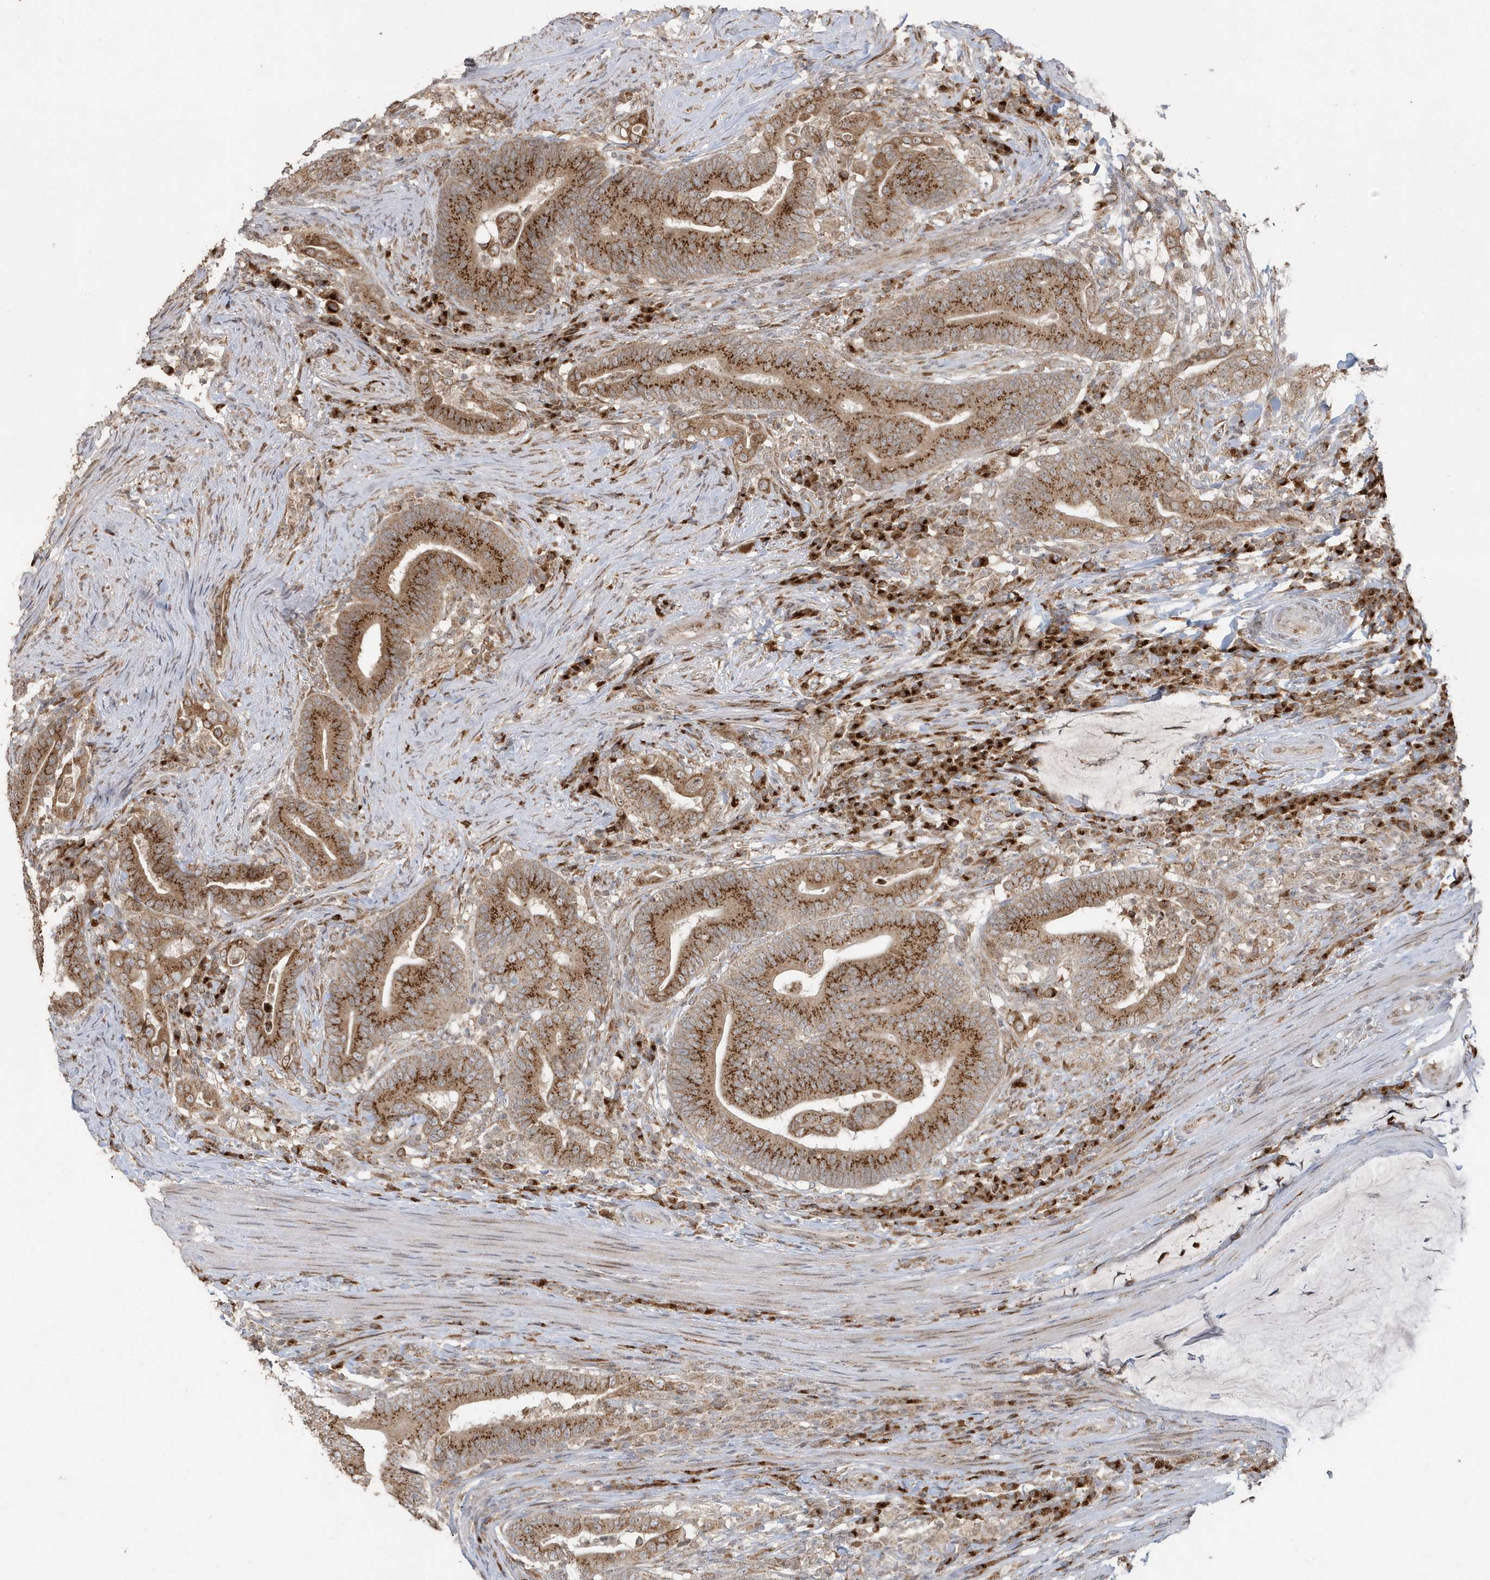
{"staining": {"intensity": "moderate", "quantity": ">75%", "location": "cytoplasmic/membranous"}, "tissue": "colorectal cancer", "cell_type": "Tumor cells", "image_type": "cancer", "snomed": [{"axis": "morphology", "description": "Normal tissue, NOS"}, {"axis": "morphology", "description": "Adenocarcinoma, NOS"}, {"axis": "topography", "description": "Colon"}], "caption": "A brown stain labels moderate cytoplasmic/membranous expression of a protein in colorectal adenocarcinoma tumor cells. The staining is performed using DAB brown chromogen to label protein expression. The nuclei are counter-stained blue using hematoxylin.", "gene": "RER1", "patient": {"sex": "female", "age": 66}}